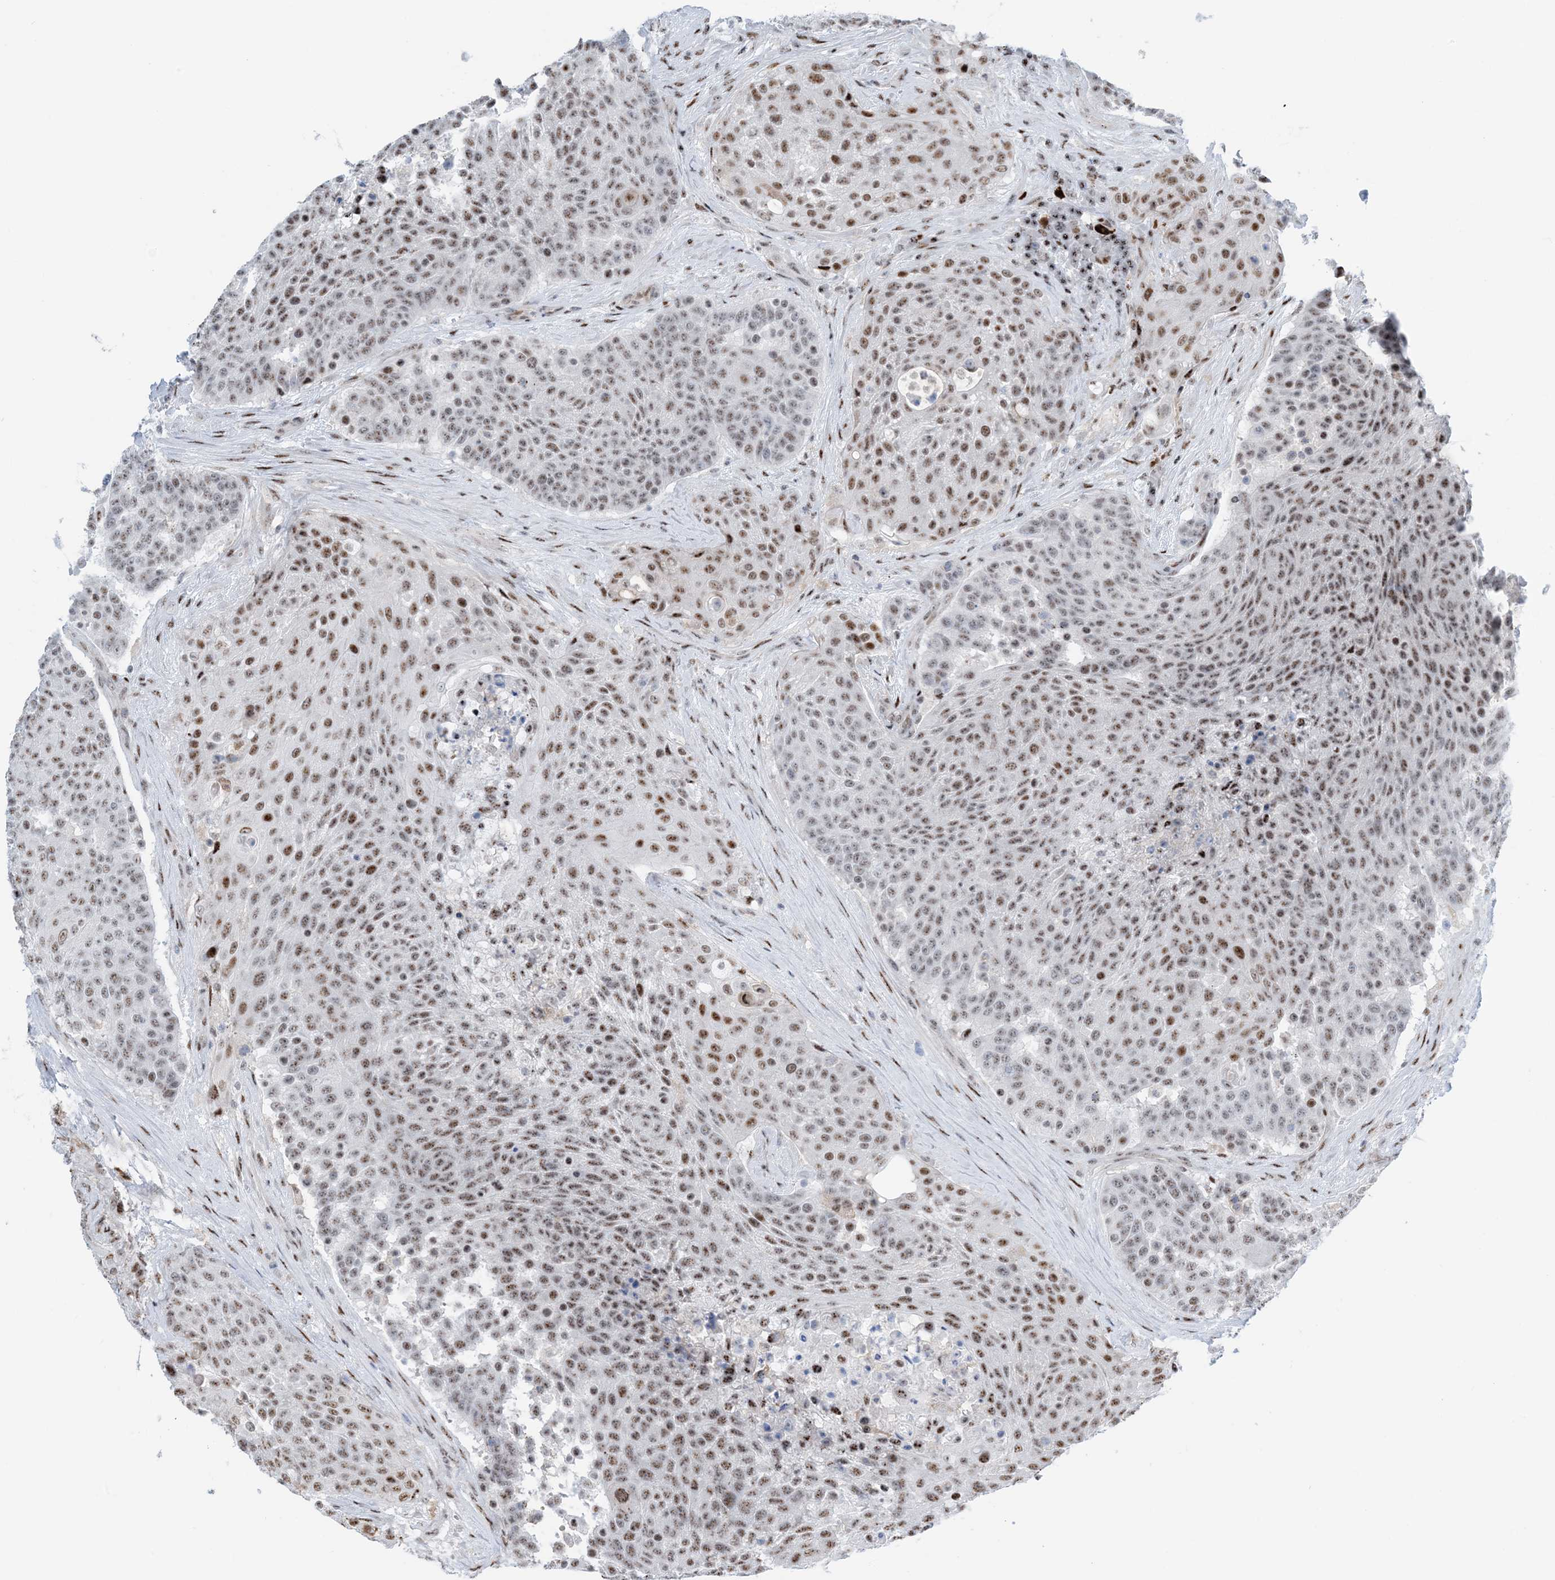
{"staining": {"intensity": "moderate", "quantity": "25%-75%", "location": "nuclear"}, "tissue": "urothelial cancer", "cell_type": "Tumor cells", "image_type": "cancer", "snomed": [{"axis": "morphology", "description": "Urothelial carcinoma, High grade"}, {"axis": "topography", "description": "Urinary bladder"}], "caption": "The micrograph reveals immunohistochemical staining of urothelial carcinoma (high-grade). There is moderate nuclear expression is appreciated in about 25%-75% of tumor cells.", "gene": "HEMK1", "patient": {"sex": "female", "age": 63}}